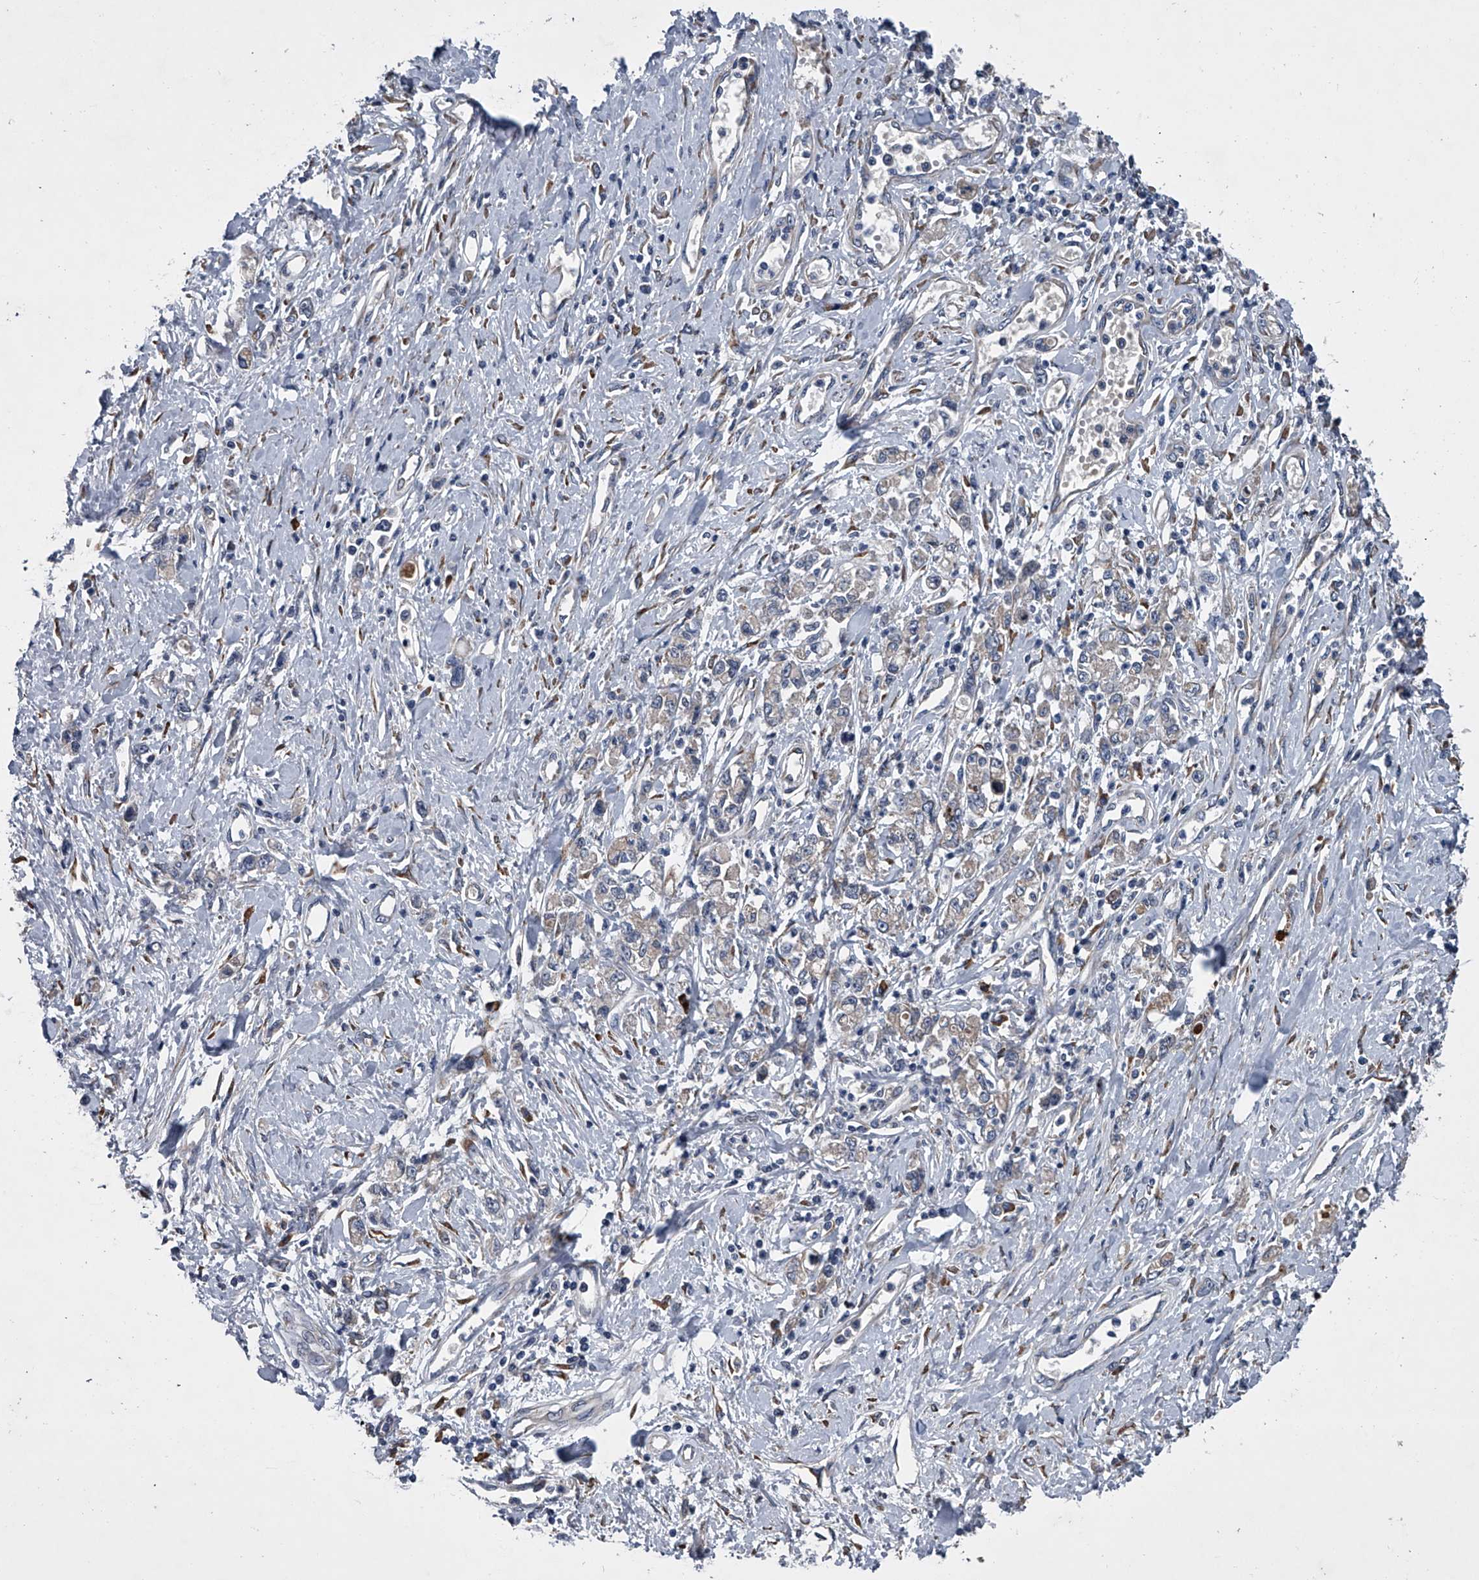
{"staining": {"intensity": "weak", "quantity": "<25%", "location": "cytoplasmic/membranous"}, "tissue": "stomach cancer", "cell_type": "Tumor cells", "image_type": "cancer", "snomed": [{"axis": "morphology", "description": "Adenocarcinoma, NOS"}, {"axis": "topography", "description": "Stomach"}], "caption": "DAB (3,3'-diaminobenzidine) immunohistochemical staining of human stomach cancer (adenocarcinoma) reveals no significant expression in tumor cells.", "gene": "ABCG1", "patient": {"sex": "female", "age": 76}}